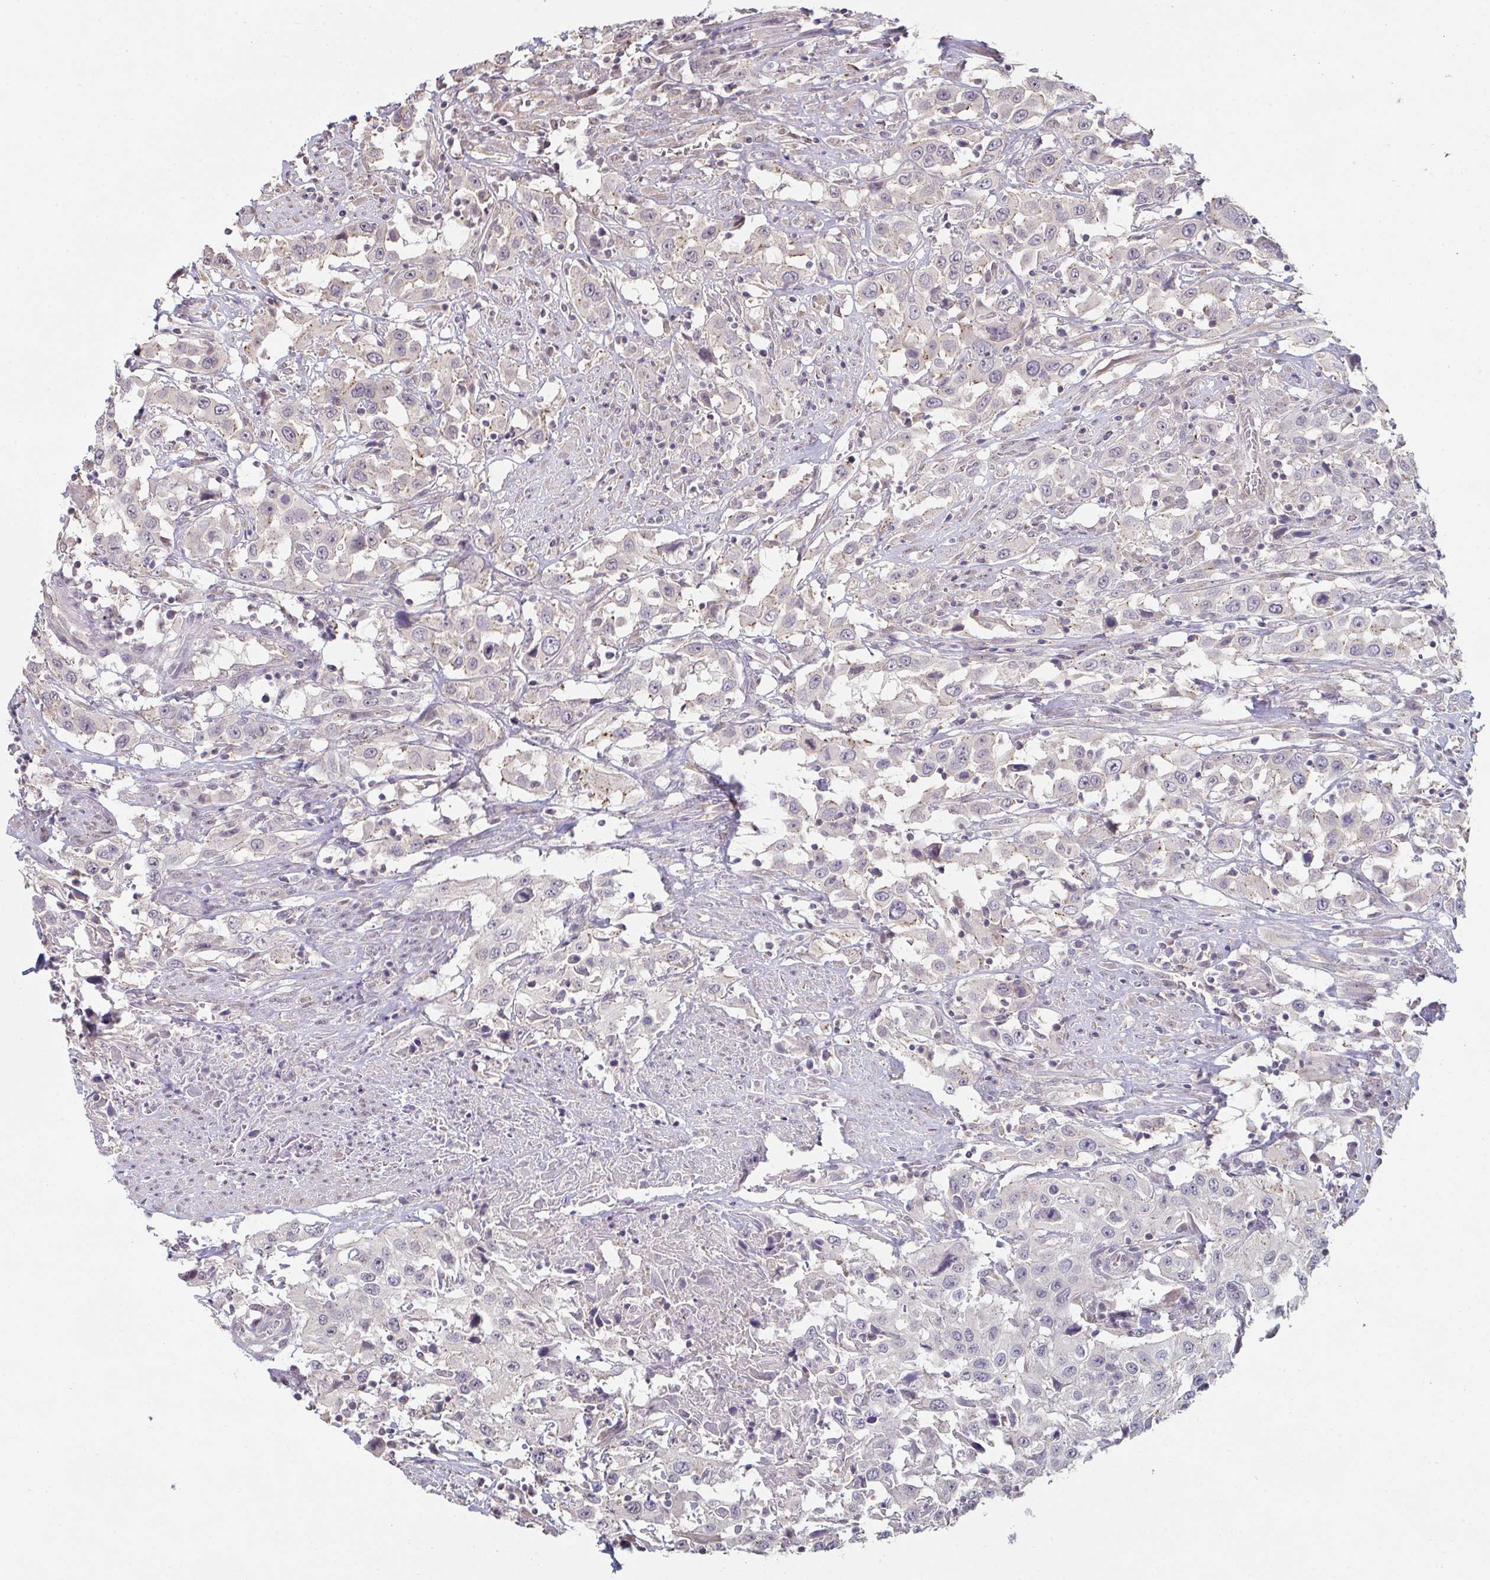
{"staining": {"intensity": "negative", "quantity": "none", "location": "none"}, "tissue": "urothelial cancer", "cell_type": "Tumor cells", "image_type": "cancer", "snomed": [{"axis": "morphology", "description": "Urothelial carcinoma, High grade"}, {"axis": "topography", "description": "Urinary bladder"}], "caption": "Tumor cells are negative for brown protein staining in urothelial cancer.", "gene": "ZNF214", "patient": {"sex": "male", "age": 61}}